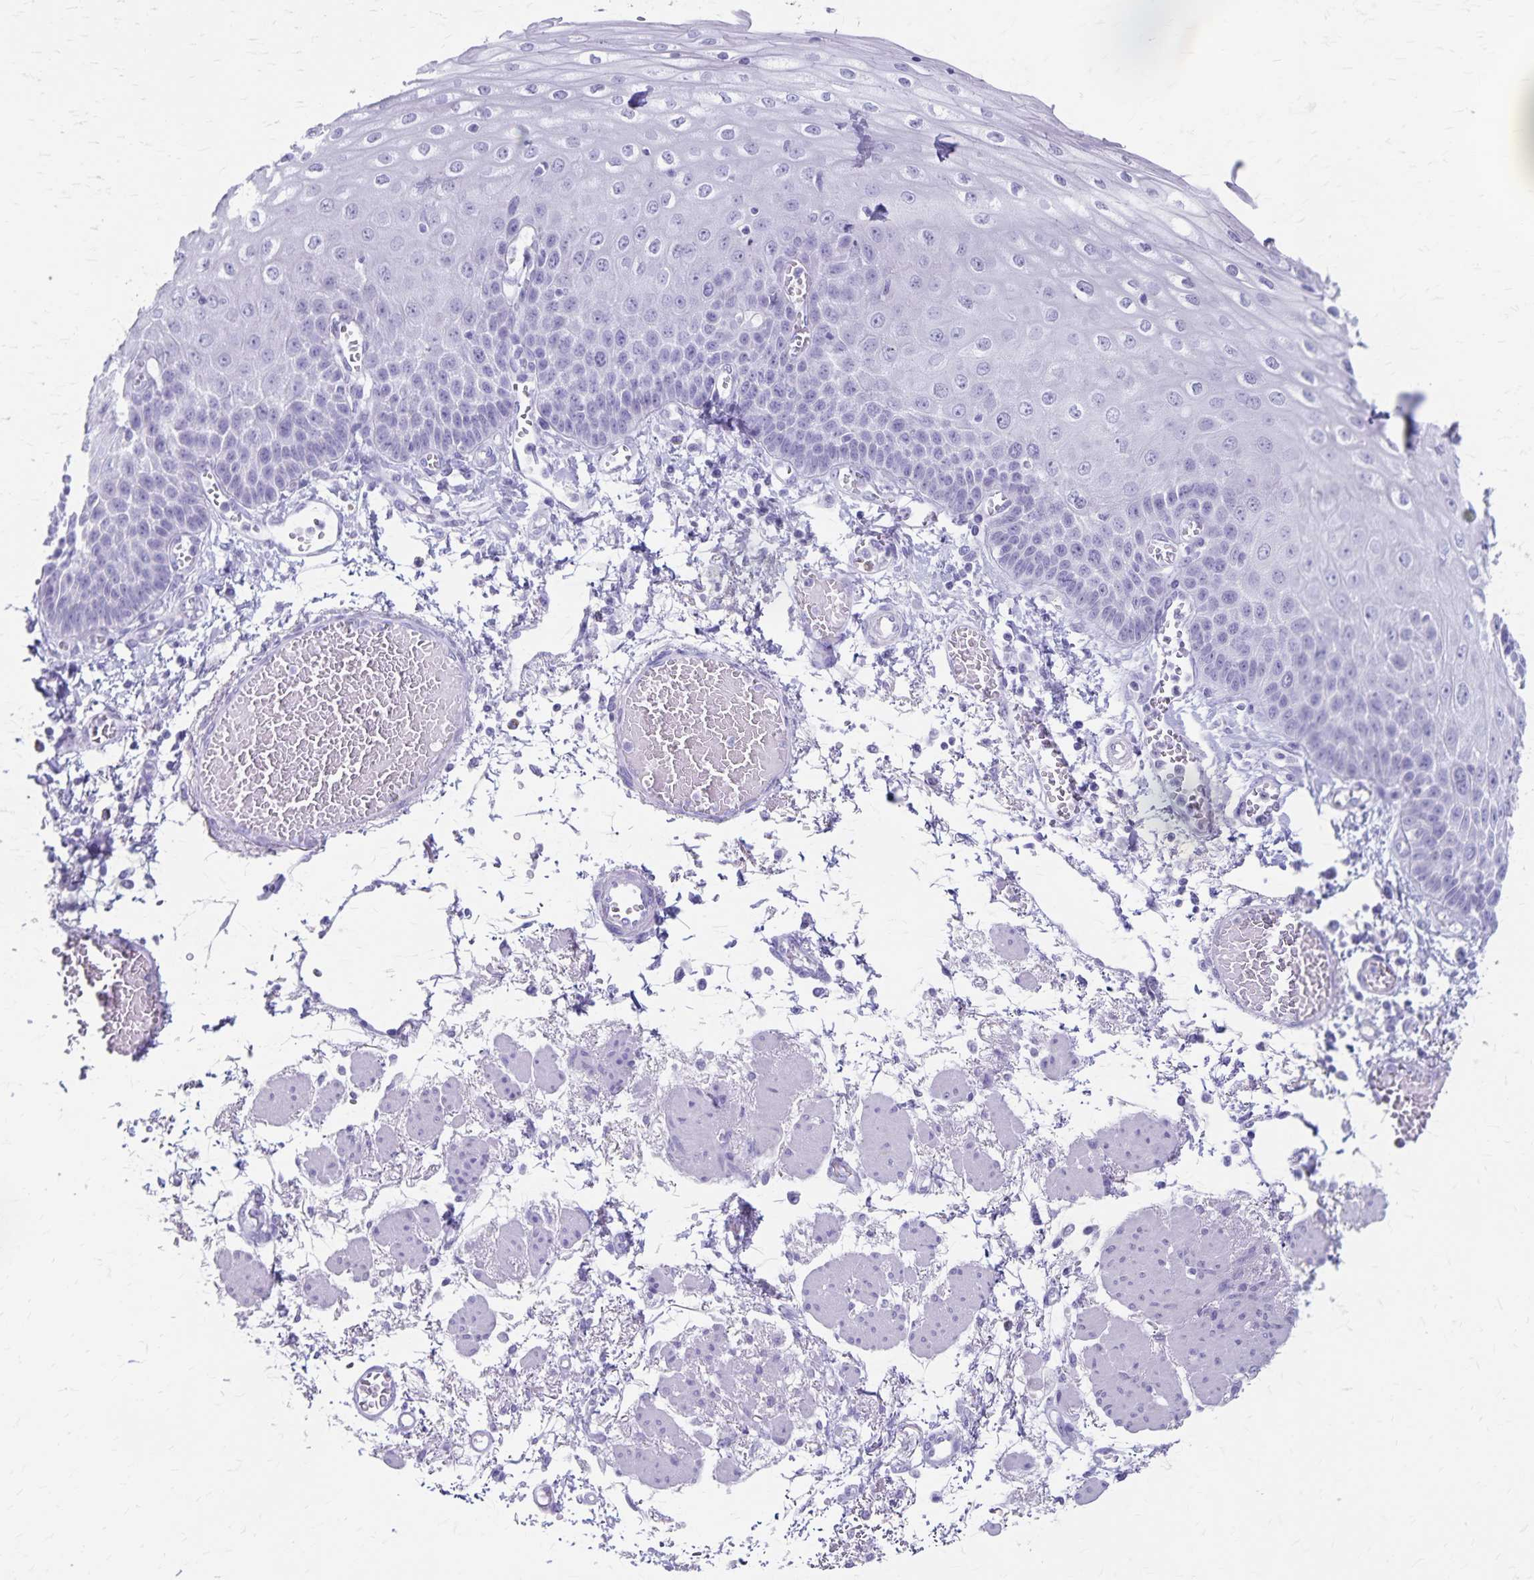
{"staining": {"intensity": "negative", "quantity": "none", "location": "none"}, "tissue": "esophagus", "cell_type": "Squamous epithelial cells", "image_type": "normal", "snomed": [{"axis": "morphology", "description": "Normal tissue, NOS"}, {"axis": "morphology", "description": "Adenocarcinoma, NOS"}, {"axis": "topography", "description": "Esophagus"}], "caption": "Squamous epithelial cells show no significant expression in unremarkable esophagus. (IHC, brightfield microscopy, high magnification).", "gene": "GPBAR1", "patient": {"sex": "male", "age": 81}}